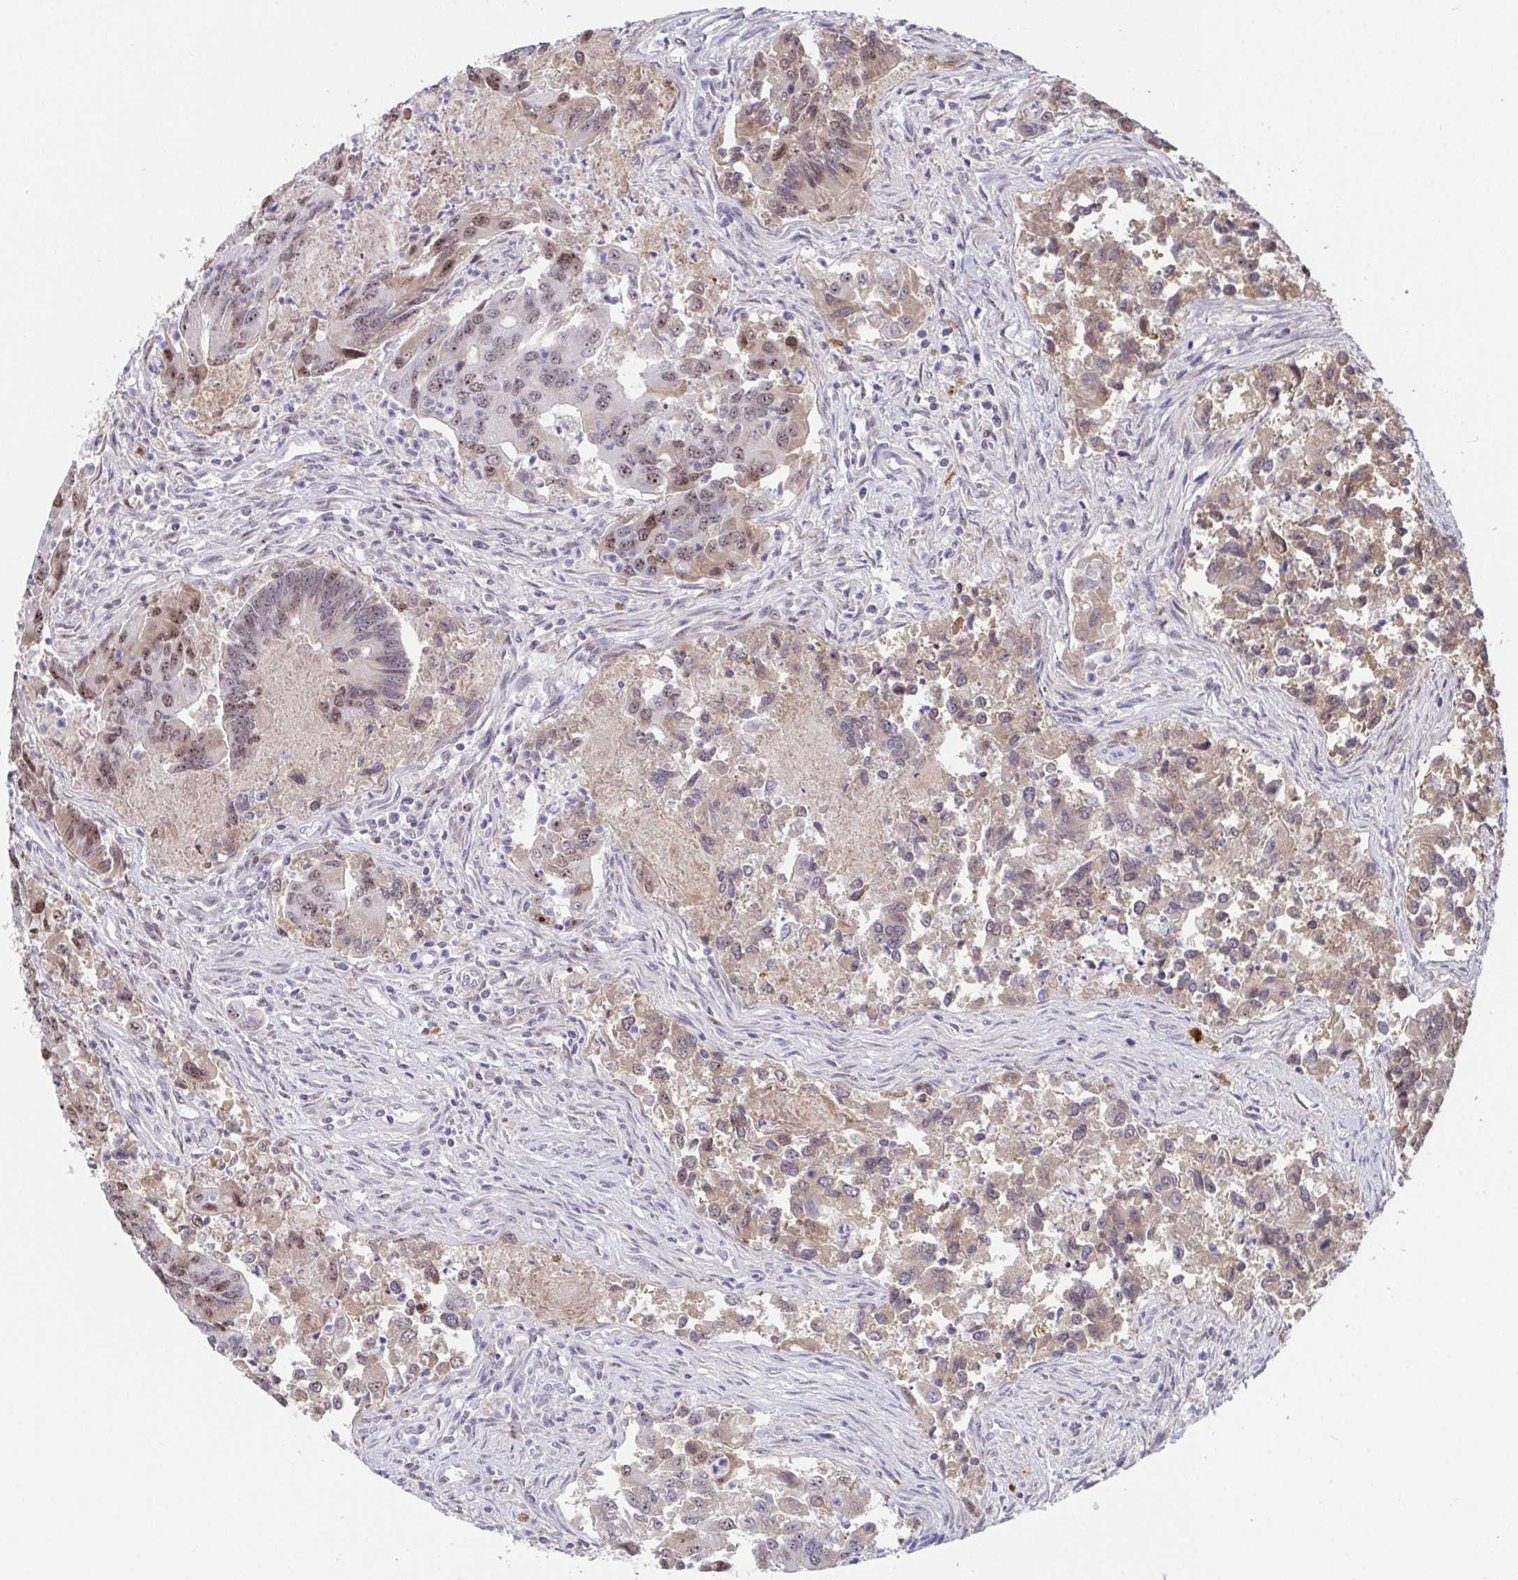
{"staining": {"intensity": "weak", "quantity": ">75%", "location": "cytoplasmic/membranous,nuclear"}, "tissue": "colorectal cancer", "cell_type": "Tumor cells", "image_type": "cancer", "snomed": [{"axis": "morphology", "description": "Adenocarcinoma, NOS"}, {"axis": "topography", "description": "Colon"}], "caption": "Colorectal cancer tissue shows weak cytoplasmic/membranous and nuclear expression in about >75% of tumor cells, visualized by immunohistochemistry. The staining was performed using DAB (3,3'-diaminobenzidine), with brown indicating positive protein expression. Nuclei are stained blue with hematoxylin.", "gene": "SUPT16H", "patient": {"sex": "female", "age": 67}}